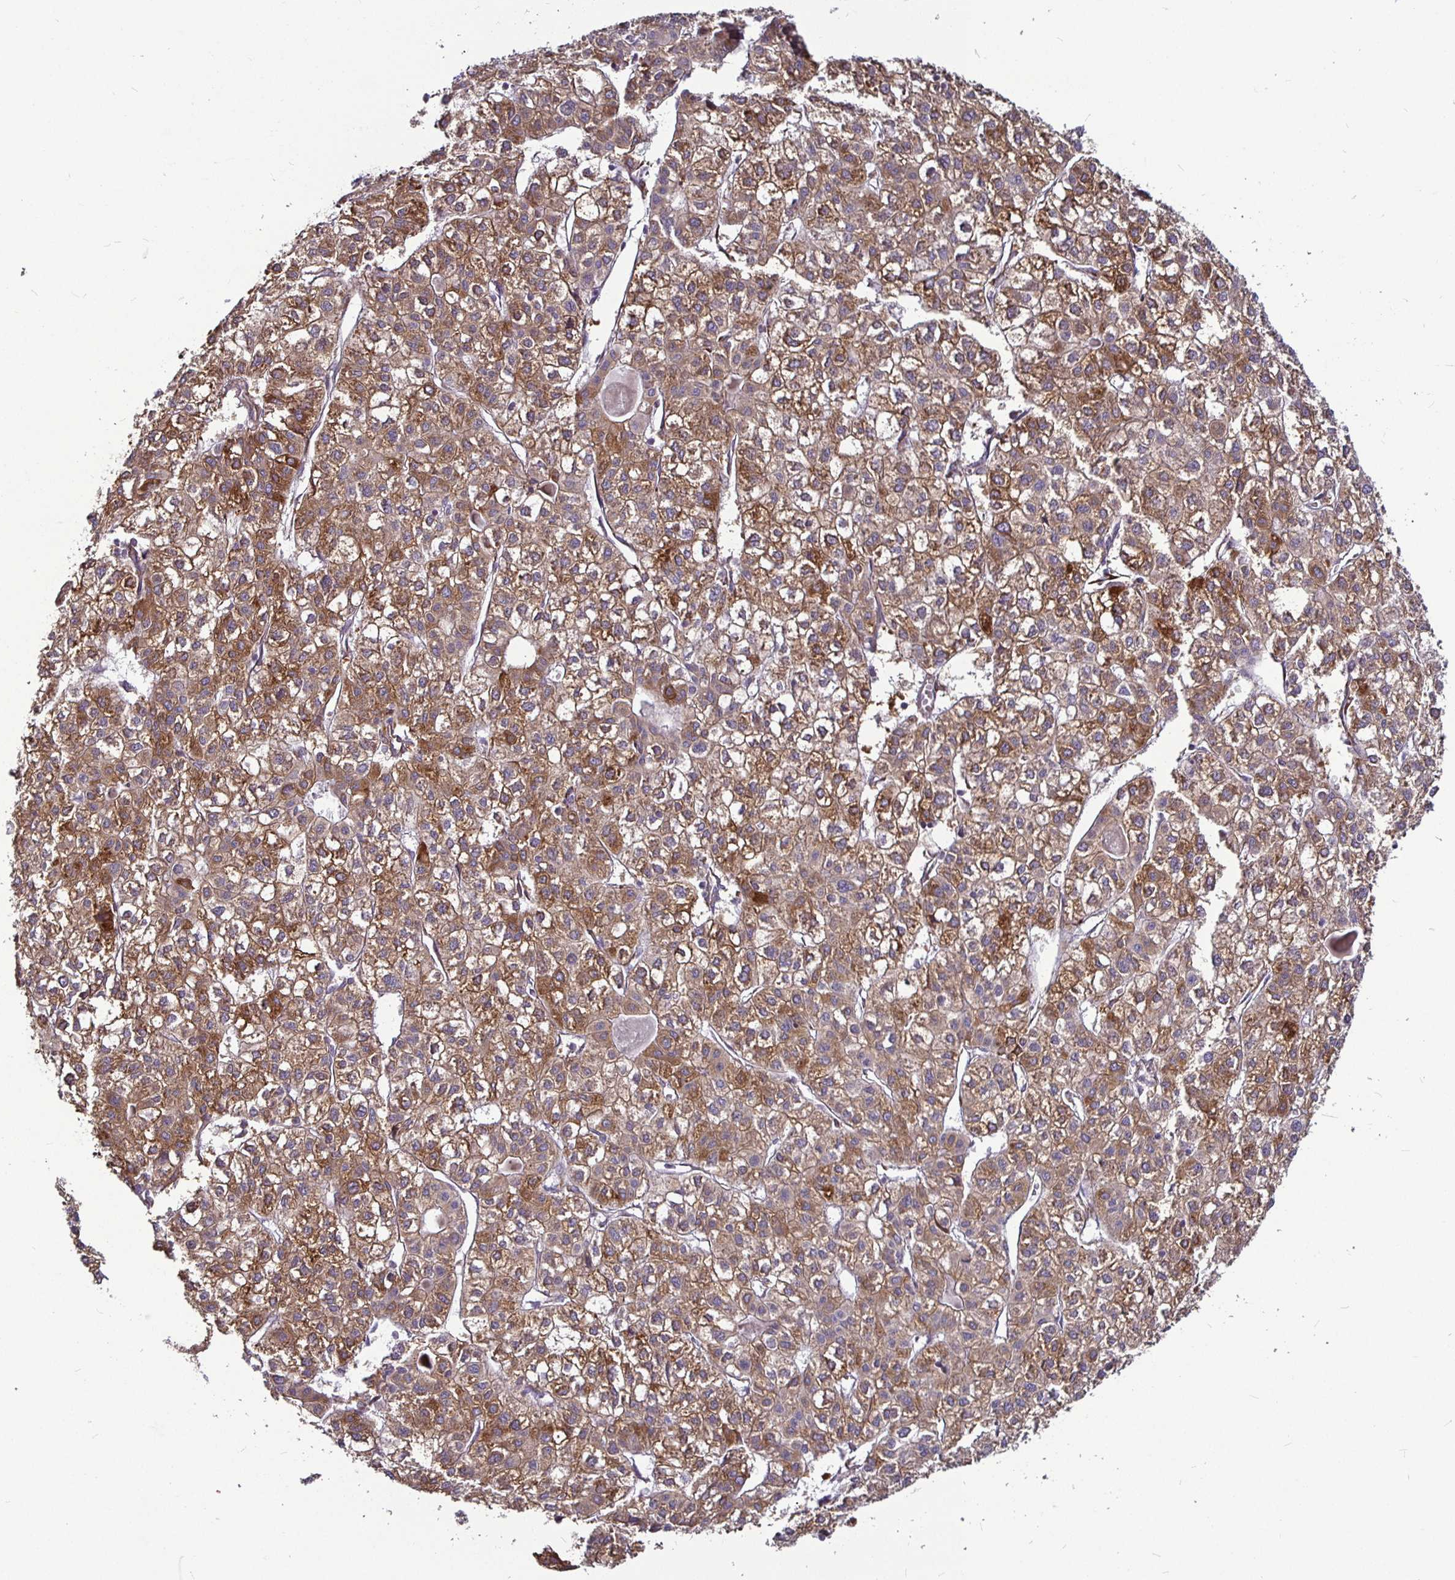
{"staining": {"intensity": "moderate", "quantity": ">75%", "location": "cytoplasmic/membranous"}, "tissue": "liver cancer", "cell_type": "Tumor cells", "image_type": "cancer", "snomed": [{"axis": "morphology", "description": "Carcinoma, Hepatocellular, NOS"}, {"axis": "topography", "description": "Liver"}], "caption": "A photomicrograph showing moderate cytoplasmic/membranous expression in approximately >75% of tumor cells in liver cancer, as visualized by brown immunohistochemical staining.", "gene": "P4HA2", "patient": {"sex": "female", "age": 43}}